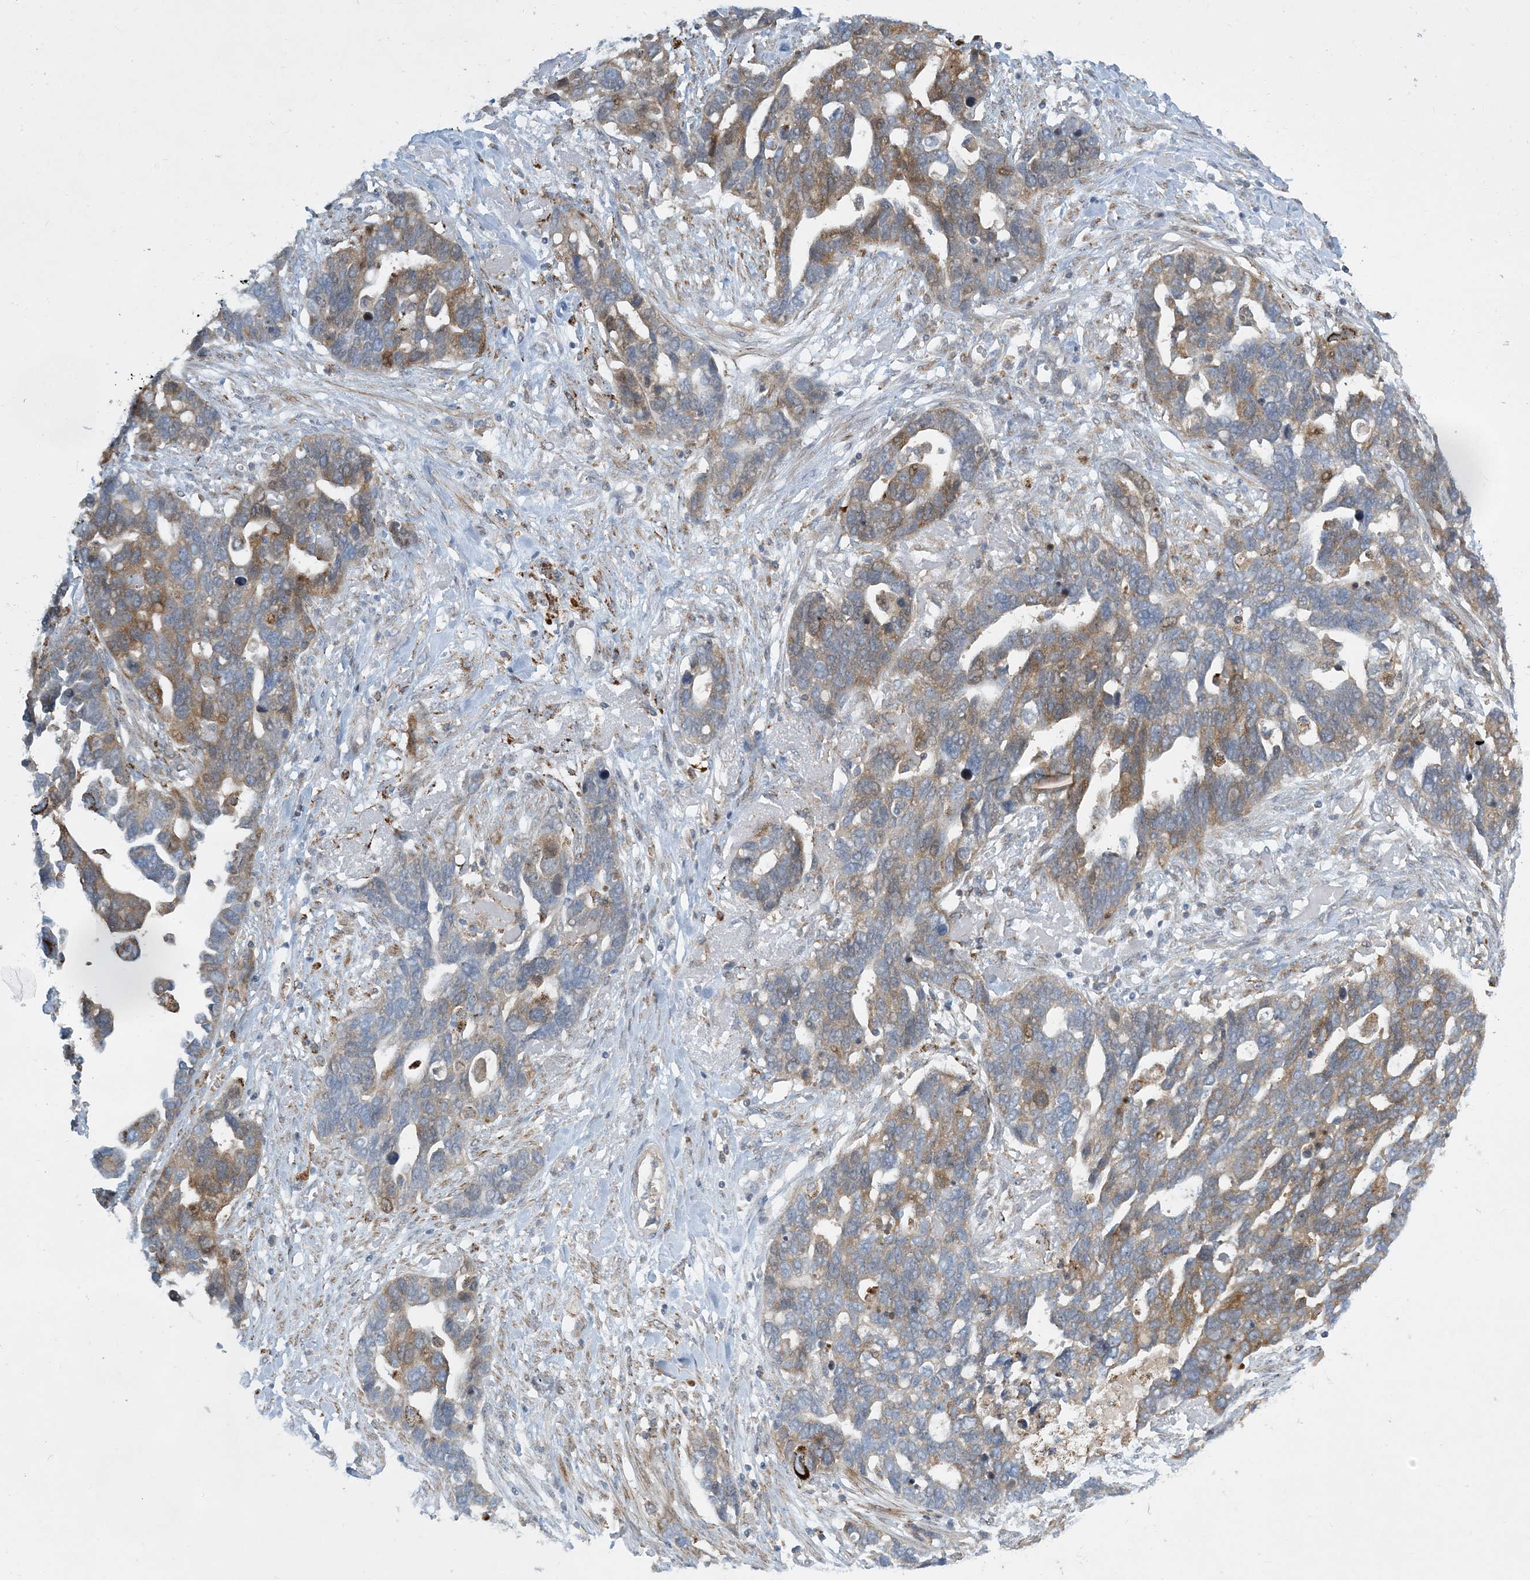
{"staining": {"intensity": "moderate", "quantity": "25%-75%", "location": "cytoplasmic/membranous"}, "tissue": "ovarian cancer", "cell_type": "Tumor cells", "image_type": "cancer", "snomed": [{"axis": "morphology", "description": "Cystadenocarcinoma, serous, NOS"}, {"axis": "topography", "description": "Ovary"}], "caption": "Protein positivity by immunohistochemistry (IHC) shows moderate cytoplasmic/membranous positivity in about 25%-75% of tumor cells in ovarian cancer (serous cystadenocarcinoma).", "gene": "LTN1", "patient": {"sex": "female", "age": 54}}